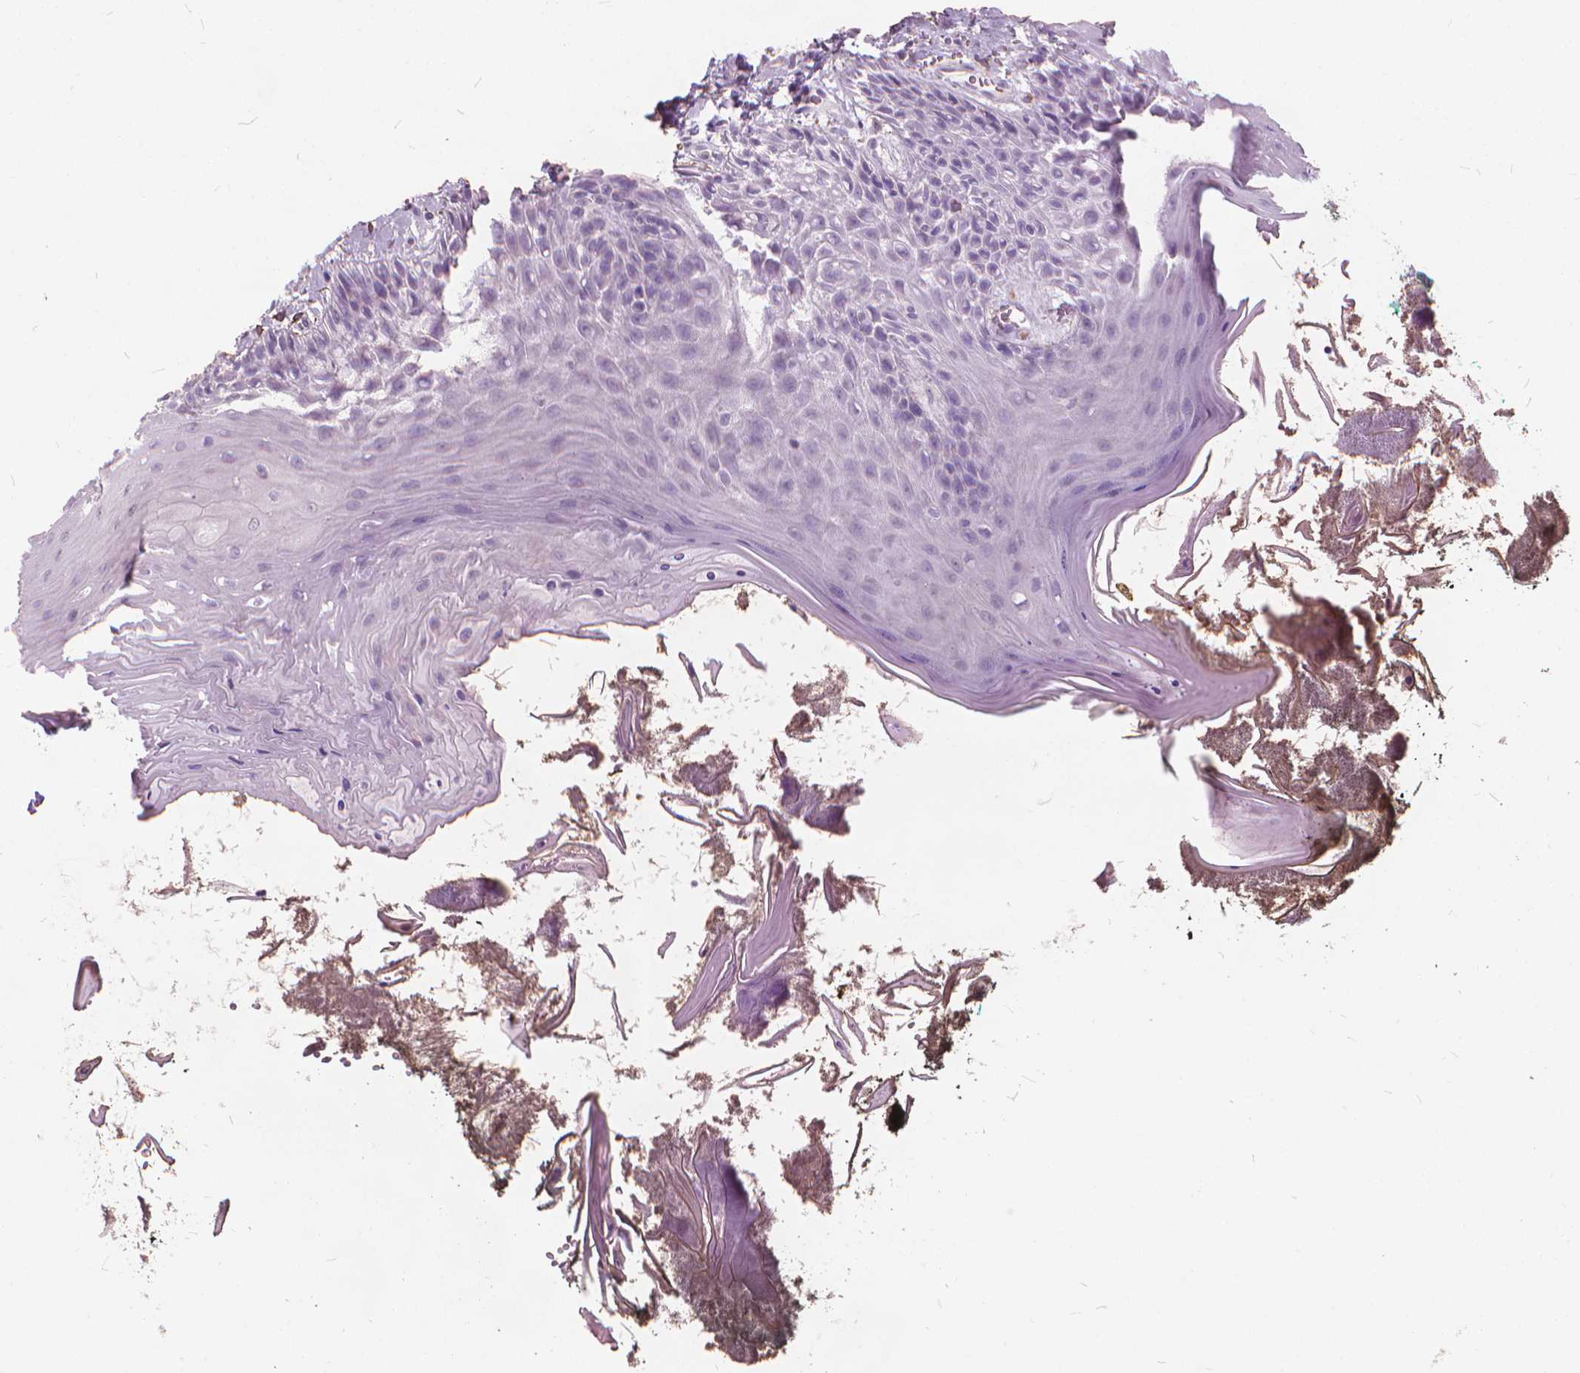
{"staining": {"intensity": "negative", "quantity": "none", "location": "none"}, "tissue": "oral mucosa", "cell_type": "Squamous epithelial cells", "image_type": "normal", "snomed": [{"axis": "morphology", "description": "Normal tissue, NOS"}, {"axis": "topography", "description": "Oral tissue"}], "caption": "A histopathology image of human oral mucosa is negative for staining in squamous epithelial cells. (DAB immunohistochemistry (IHC) visualized using brightfield microscopy, high magnification).", "gene": "DNM1", "patient": {"sex": "male", "age": 9}}